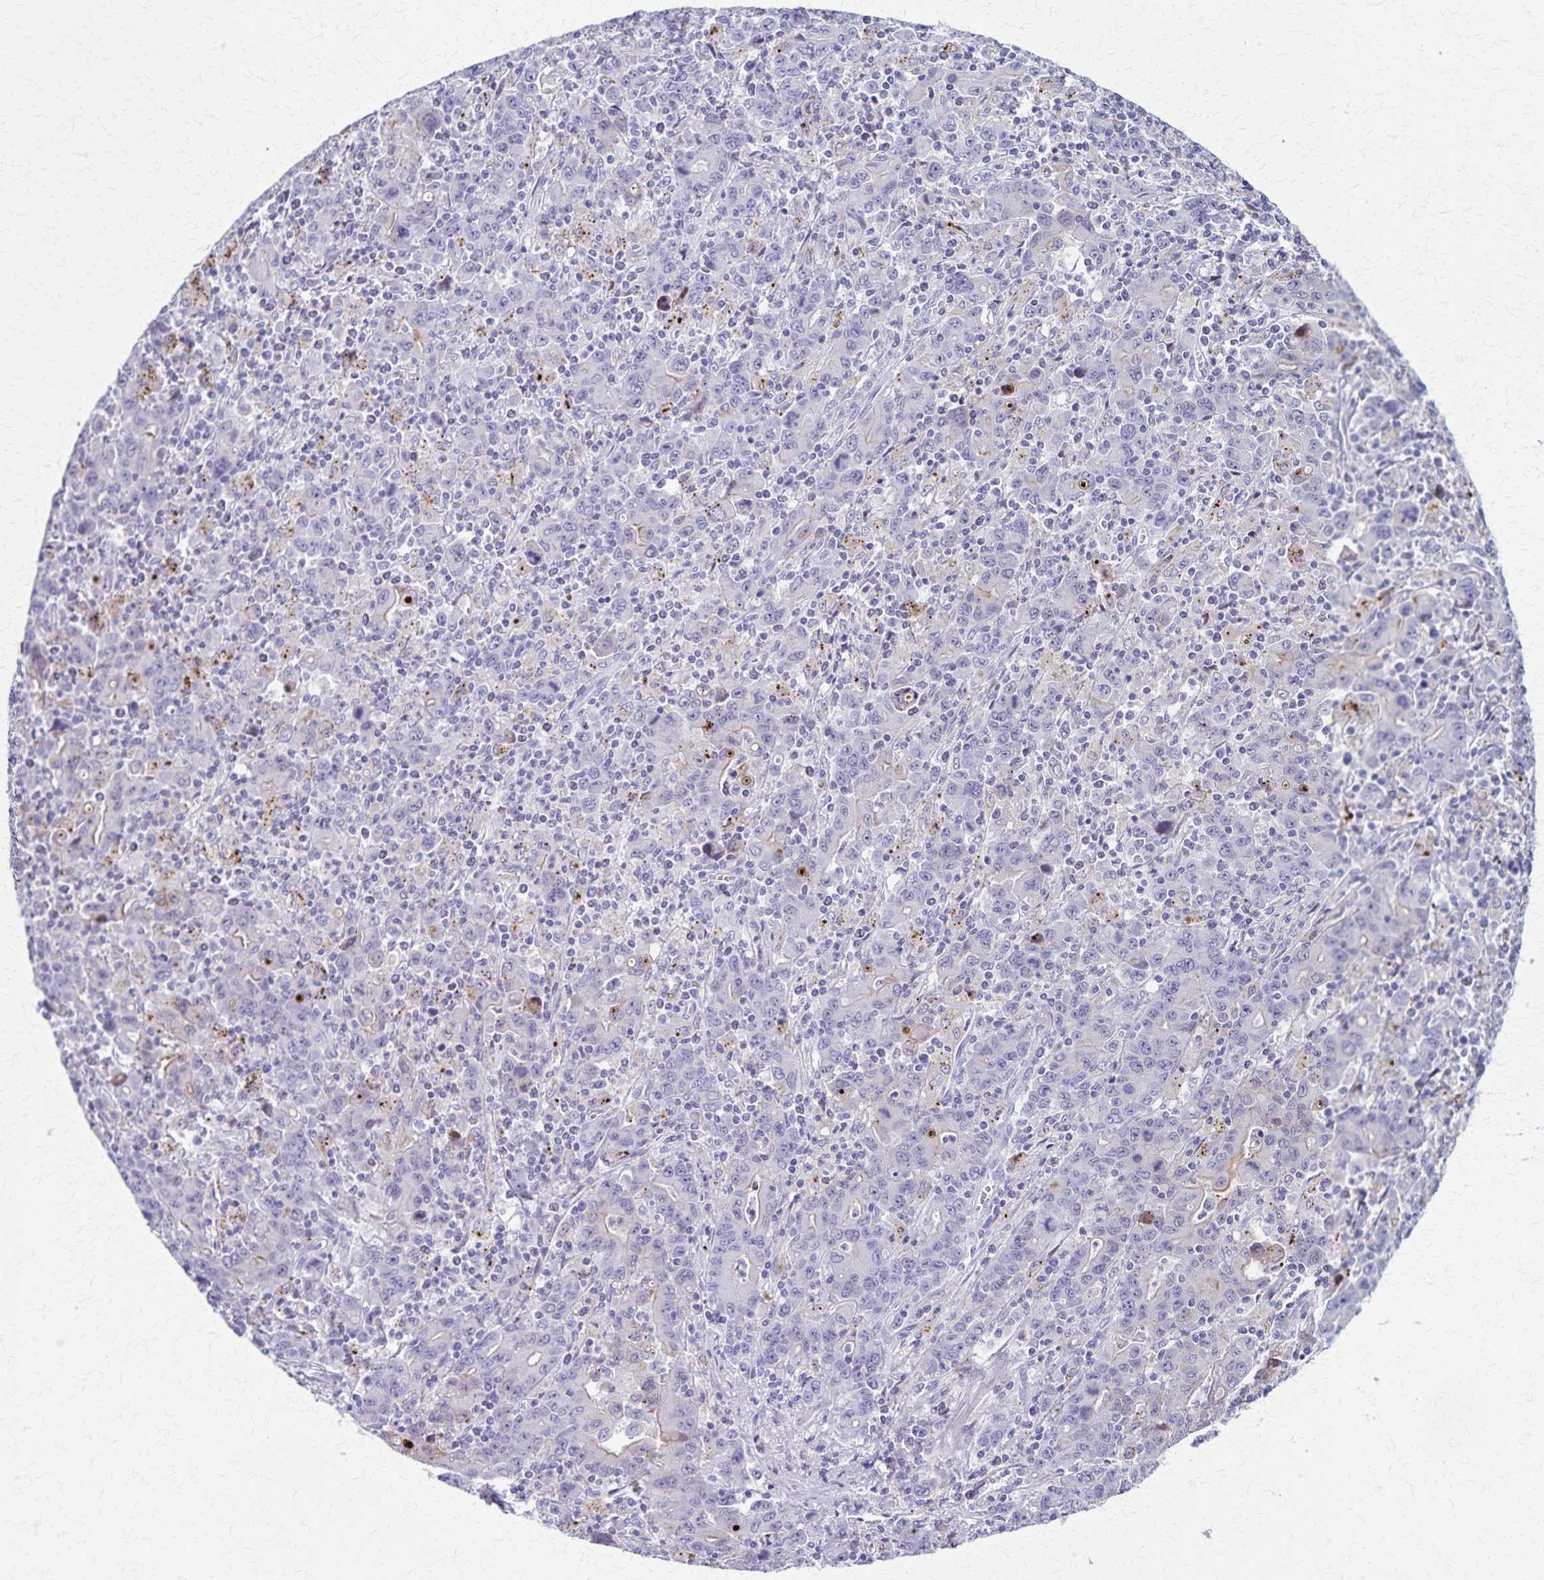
{"staining": {"intensity": "negative", "quantity": "none", "location": "none"}, "tissue": "stomach cancer", "cell_type": "Tumor cells", "image_type": "cancer", "snomed": [{"axis": "morphology", "description": "Adenocarcinoma, NOS"}, {"axis": "topography", "description": "Stomach, upper"}], "caption": "Tumor cells show no significant protein expression in stomach adenocarcinoma.", "gene": "TMEM60", "patient": {"sex": "male", "age": 69}}